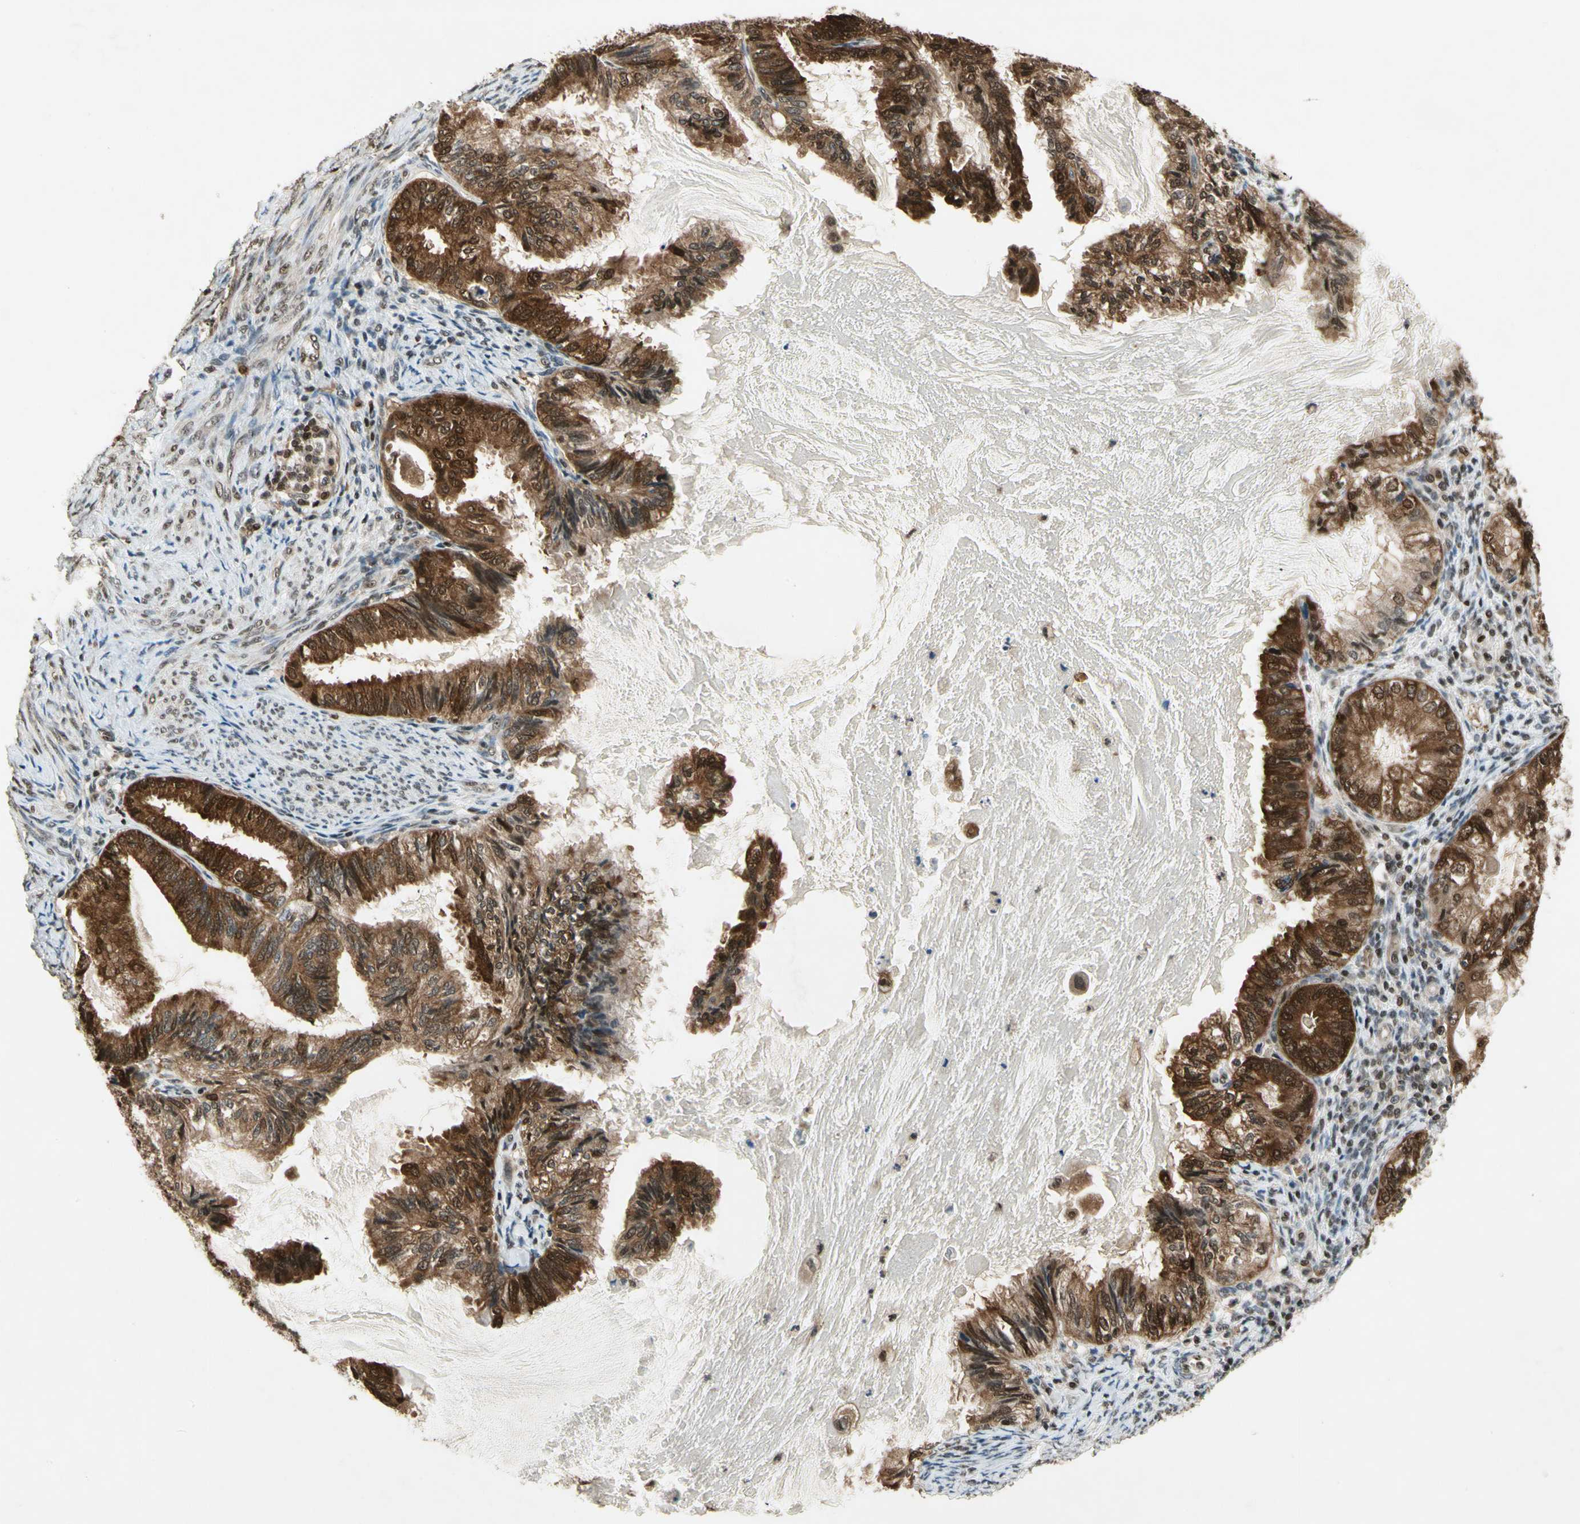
{"staining": {"intensity": "moderate", "quantity": ">75%", "location": "cytoplasmic/membranous"}, "tissue": "cervical cancer", "cell_type": "Tumor cells", "image_type": "cancer", "snomed": [{"axis": "morphology", "description": "Normal tissue, NOS"}, {"axis": "morphology", "description": "Adenocarcinoma, NOS"}, {"axis": "topography", "description": "Cervix"}, {"axis": "topography", "description": "Endometrium"}], "caption": "Protein staining of adenocarcinoma (cervical) tissue shows moderate cytoplasmic/membranous staining in approximately >75% of tumor cells.", "gene": "GSR", "patient": {"sex": "female", "age": 86}}